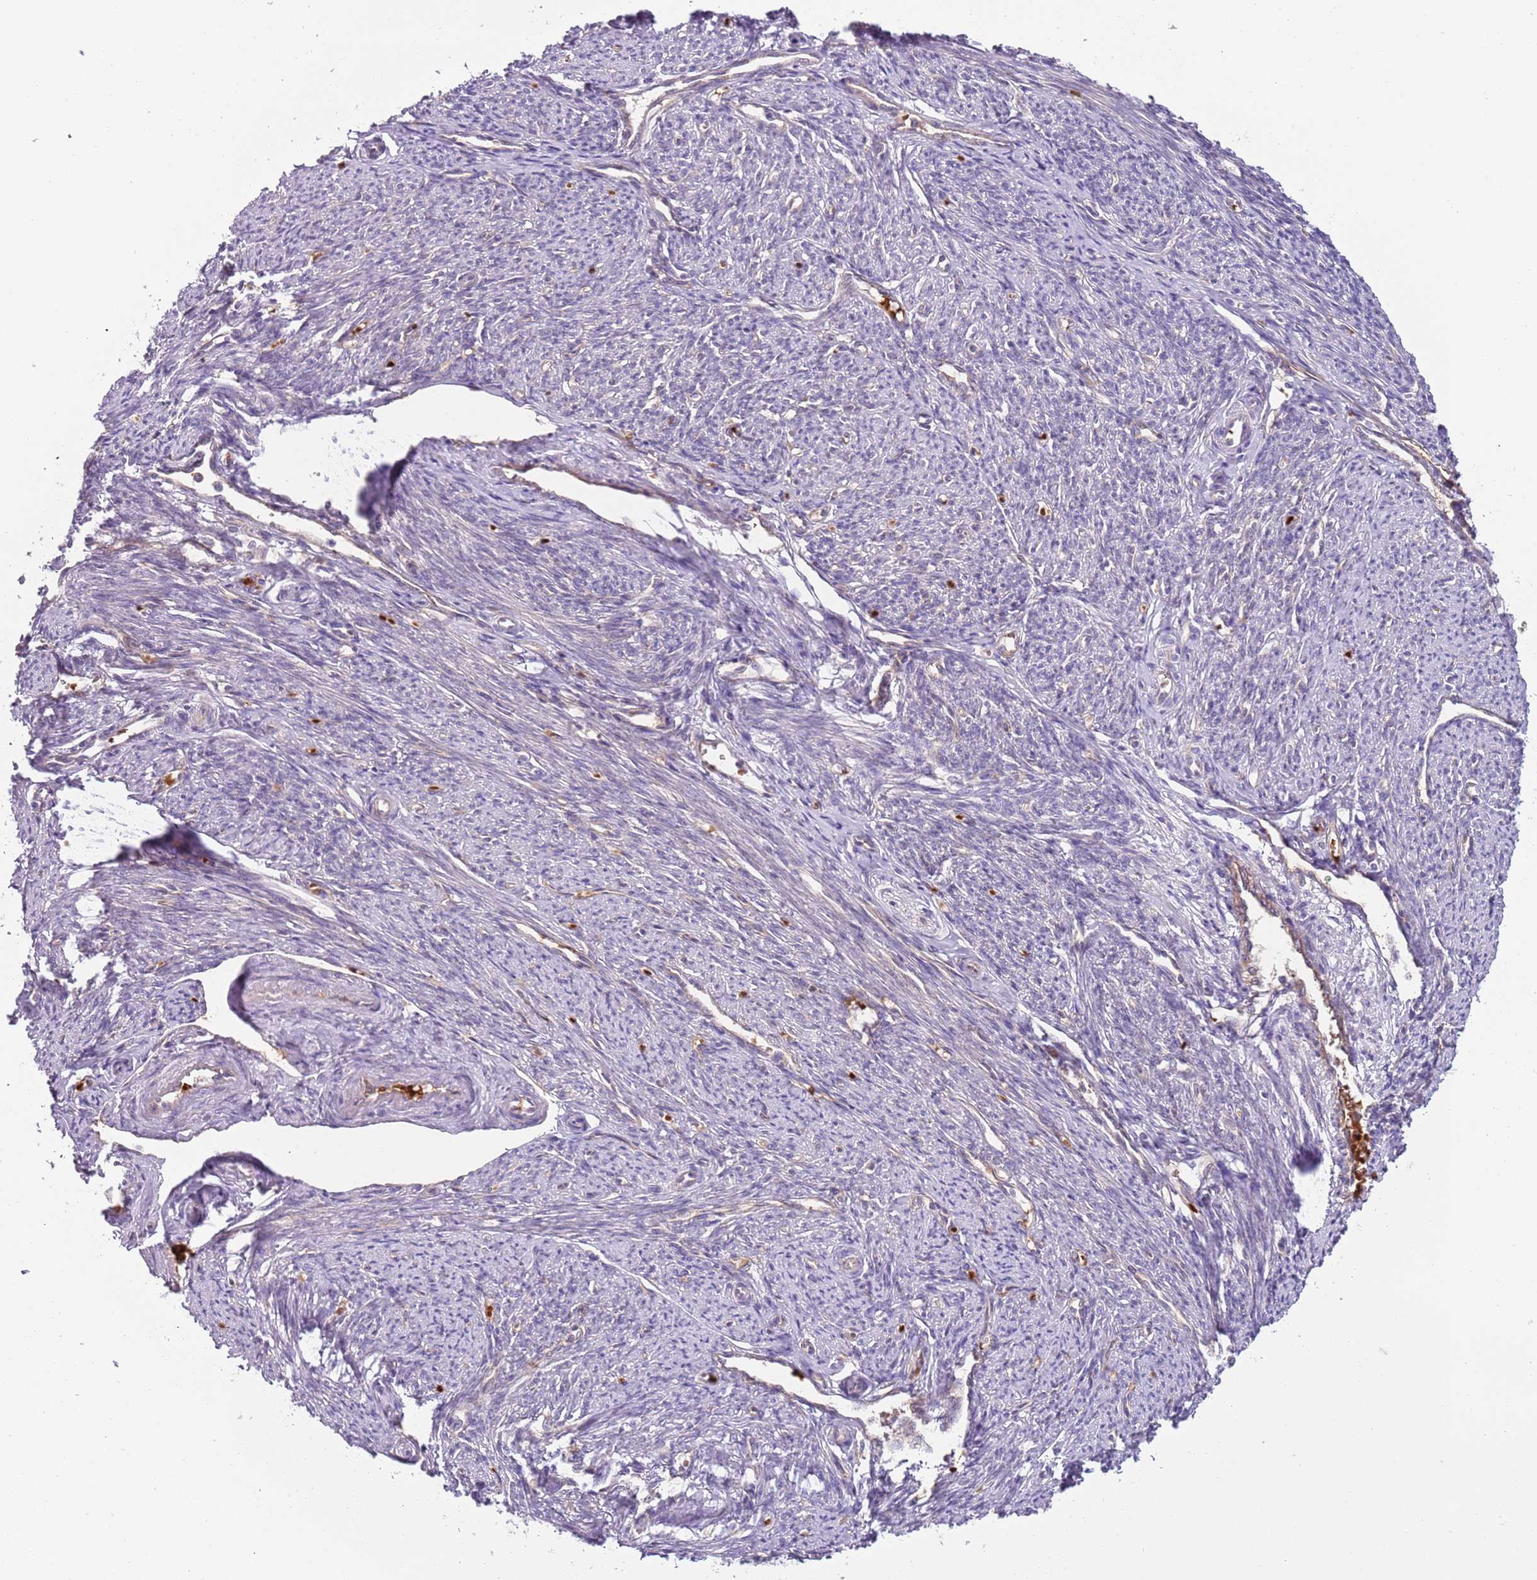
{"staining": {"intensity": "negative", "quantity": "none", "location": "none"}, "tissue": "smooth muscle", "cell_type": "Smooth muscle cells", "image_type": "normal", "snomed": [{"axis": "morphology", "description": "Normal tissue, NOS"}, {"axis": "topography", "description": "Smooth muscle"}, {"axis": "topography", "description": "Uterus"}], "caption": "The histopathology image reveals no significant staining in smooth muscle cells of smooth muscle. (IHC, brightfield microscopy, high magnification).", "gene": "VWCE", "patient": {"sex": "female", "age": 59}}